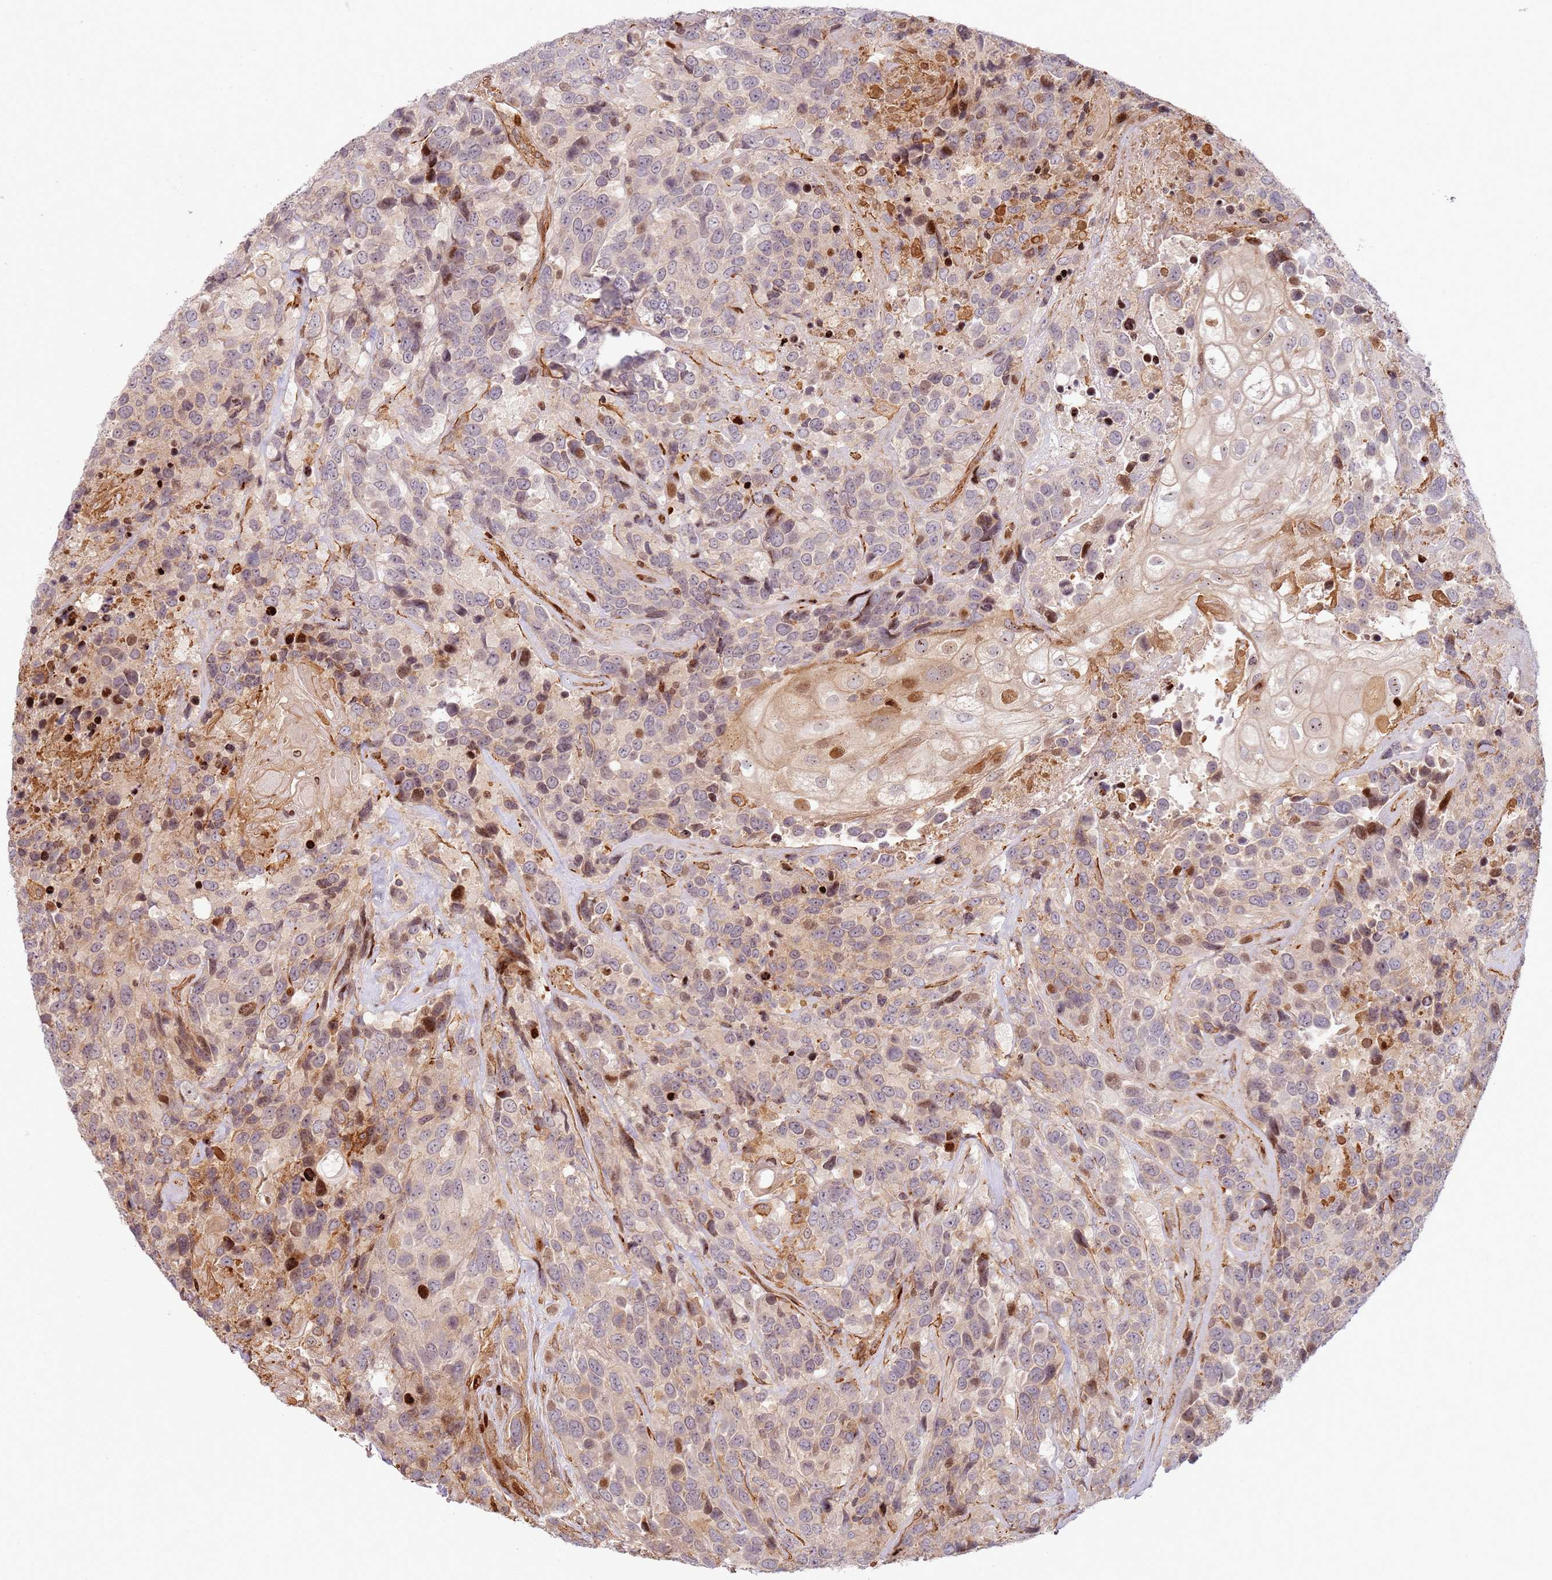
{"staining": {"intensity": "moderate", "quantity": "<25%", "location": "cytoplasmic/membranous,nuclear"}, "tissue": "urothelial cancer", "cell_type": "Tumor cells", "image_type": "cancer", "snomed": [{"axis": "morphology", "description": "Urothelial carcinoma, High grade"}, {"axis": "topography", "description": "Urinary bladder"}], "caption": "High-grade urothelial carcinoma was stained to show a protein in brown. There is low levels of moderate cytoplasmic/membranous and nuclear positivity in approximately <25% of tumor cells.", "gene": "TMEM233", "patient": {"sex": "female", "age": 70}}